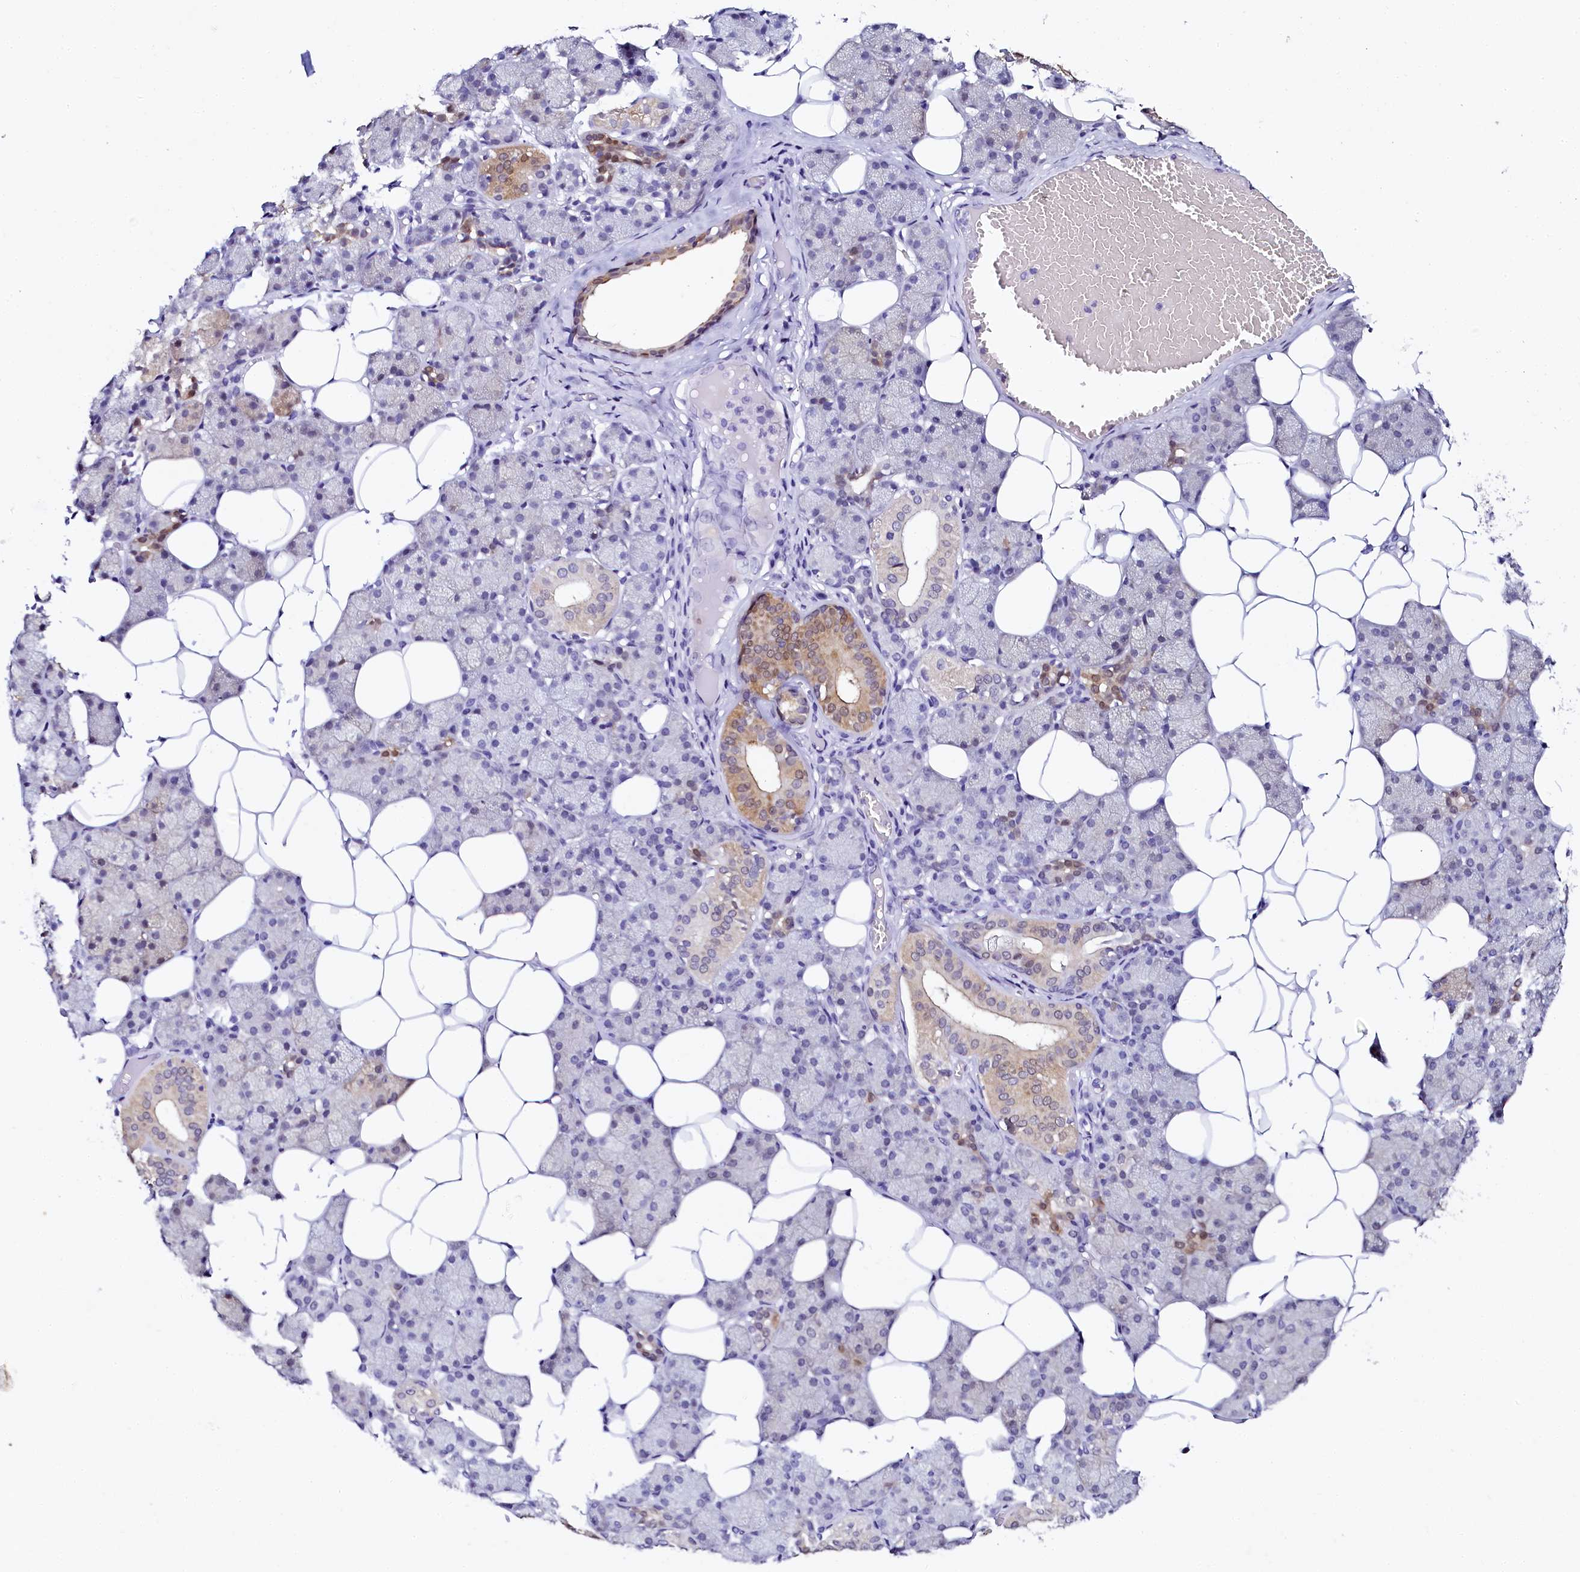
{"staining": {"intensity": "moderate", "quantity": "<25%", "location": "cytoplasmic/membranous,nuclear"}, "tissue": "salivary gland", "cell_type": "Glandular cells", "image_type": "normal", "snomed": [{"axis": "morphology", "description": "Normal tissue, NOS"}, {"axis": "topography", "description": "Salivary gland"}], "caption": "Protein analysis of unremarkable salivary gland shows moderate cytoplasmic/membranous,nuclear positivity in approximately <25% of glandular cells. (Stains: DAB in brown, nuclei in blue, Microscopy: brightfield microscopy at high magnification).", "gene": "SORD", "patient": {"sex": "female", "age": 33}}